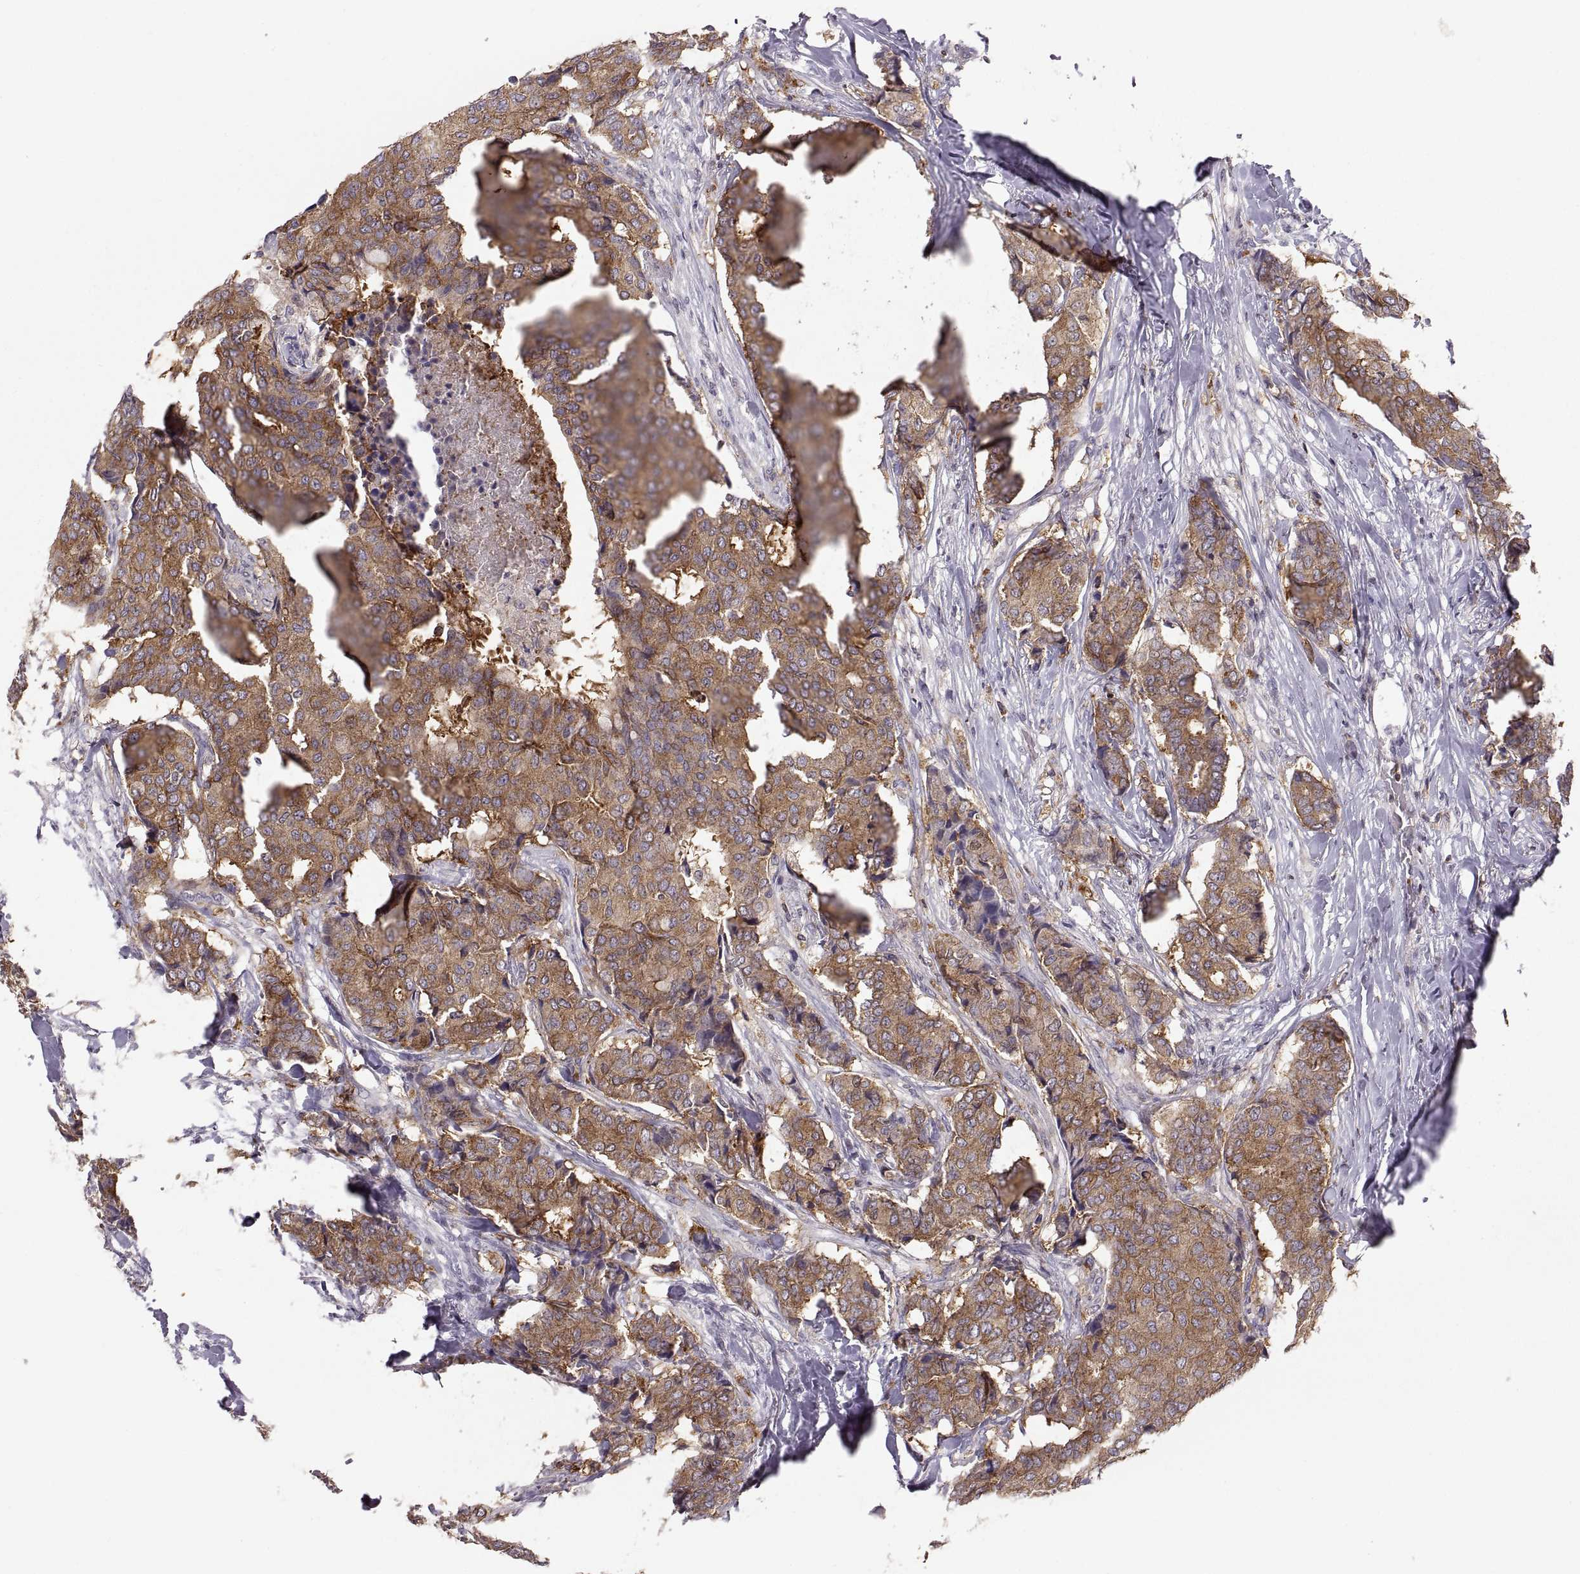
{"staining": {"intensity": "moderate", "quantity": ">75%", "location": "cytoplasmic/membranous"}, "tissue": "breast cancer", "cell_type": "Tumor cells", "image_type": "cancer", "snomed": [{"axis": "morphology", "description": "Duct carcinoma"}, {"axis": "topography", "description": "Breast"}], "caption": "This is a photomicrograph of immunohistochemistry (IHC) staining of invasive ductal carcinoma (breast), which shows moderate positivity in the cytoplasmic/membranous of tumor cells.", "gene": "EZR", "patient": {"sex": "female", "age": 75}}